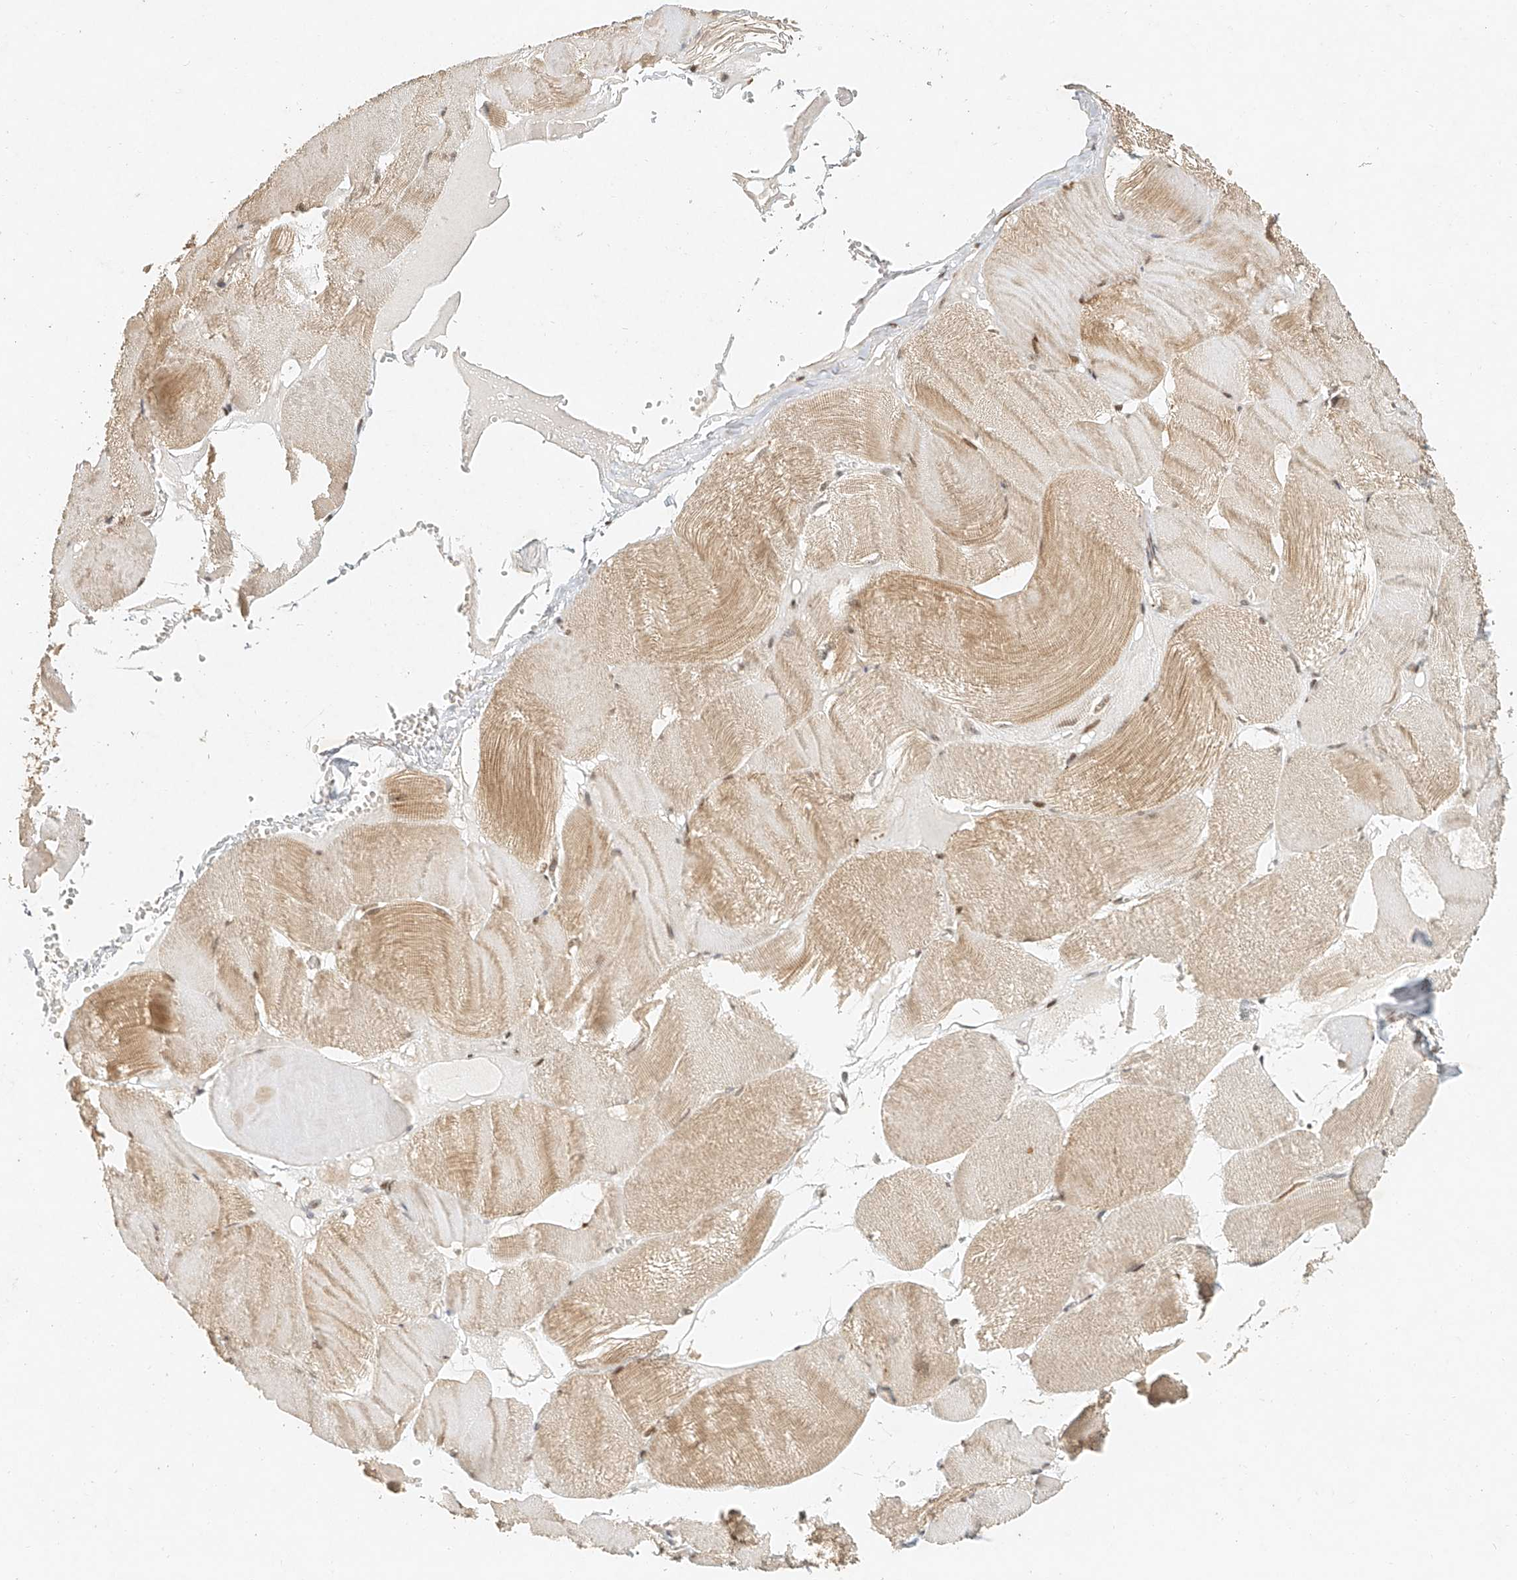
{"staining": {"intensity": "moderate", "quantity": "25%-75%", "location": "cytoplasmic/membranous,nuclear"}, "tissue": "skeletal muscle", "cell_type": "Myocytes", "image_type": "normal", "snomed": [{"axis": "morphology", "description": "Normal tissue, NOS"}, {"axis": "morphology", "description": "Basal cell carcinoma"}, {"axis": "topography", "description": "Skeletal muscle"}], "caption": "A medium amount of moderate cytoplasmic/membranous,nuclear expression is identified in about 25%-75% of myocytes in benign skeletal muscle. Nuclei are stained in blue.", "gene": "CXorf58", "patient": {"sex": "female", "age": 64}}